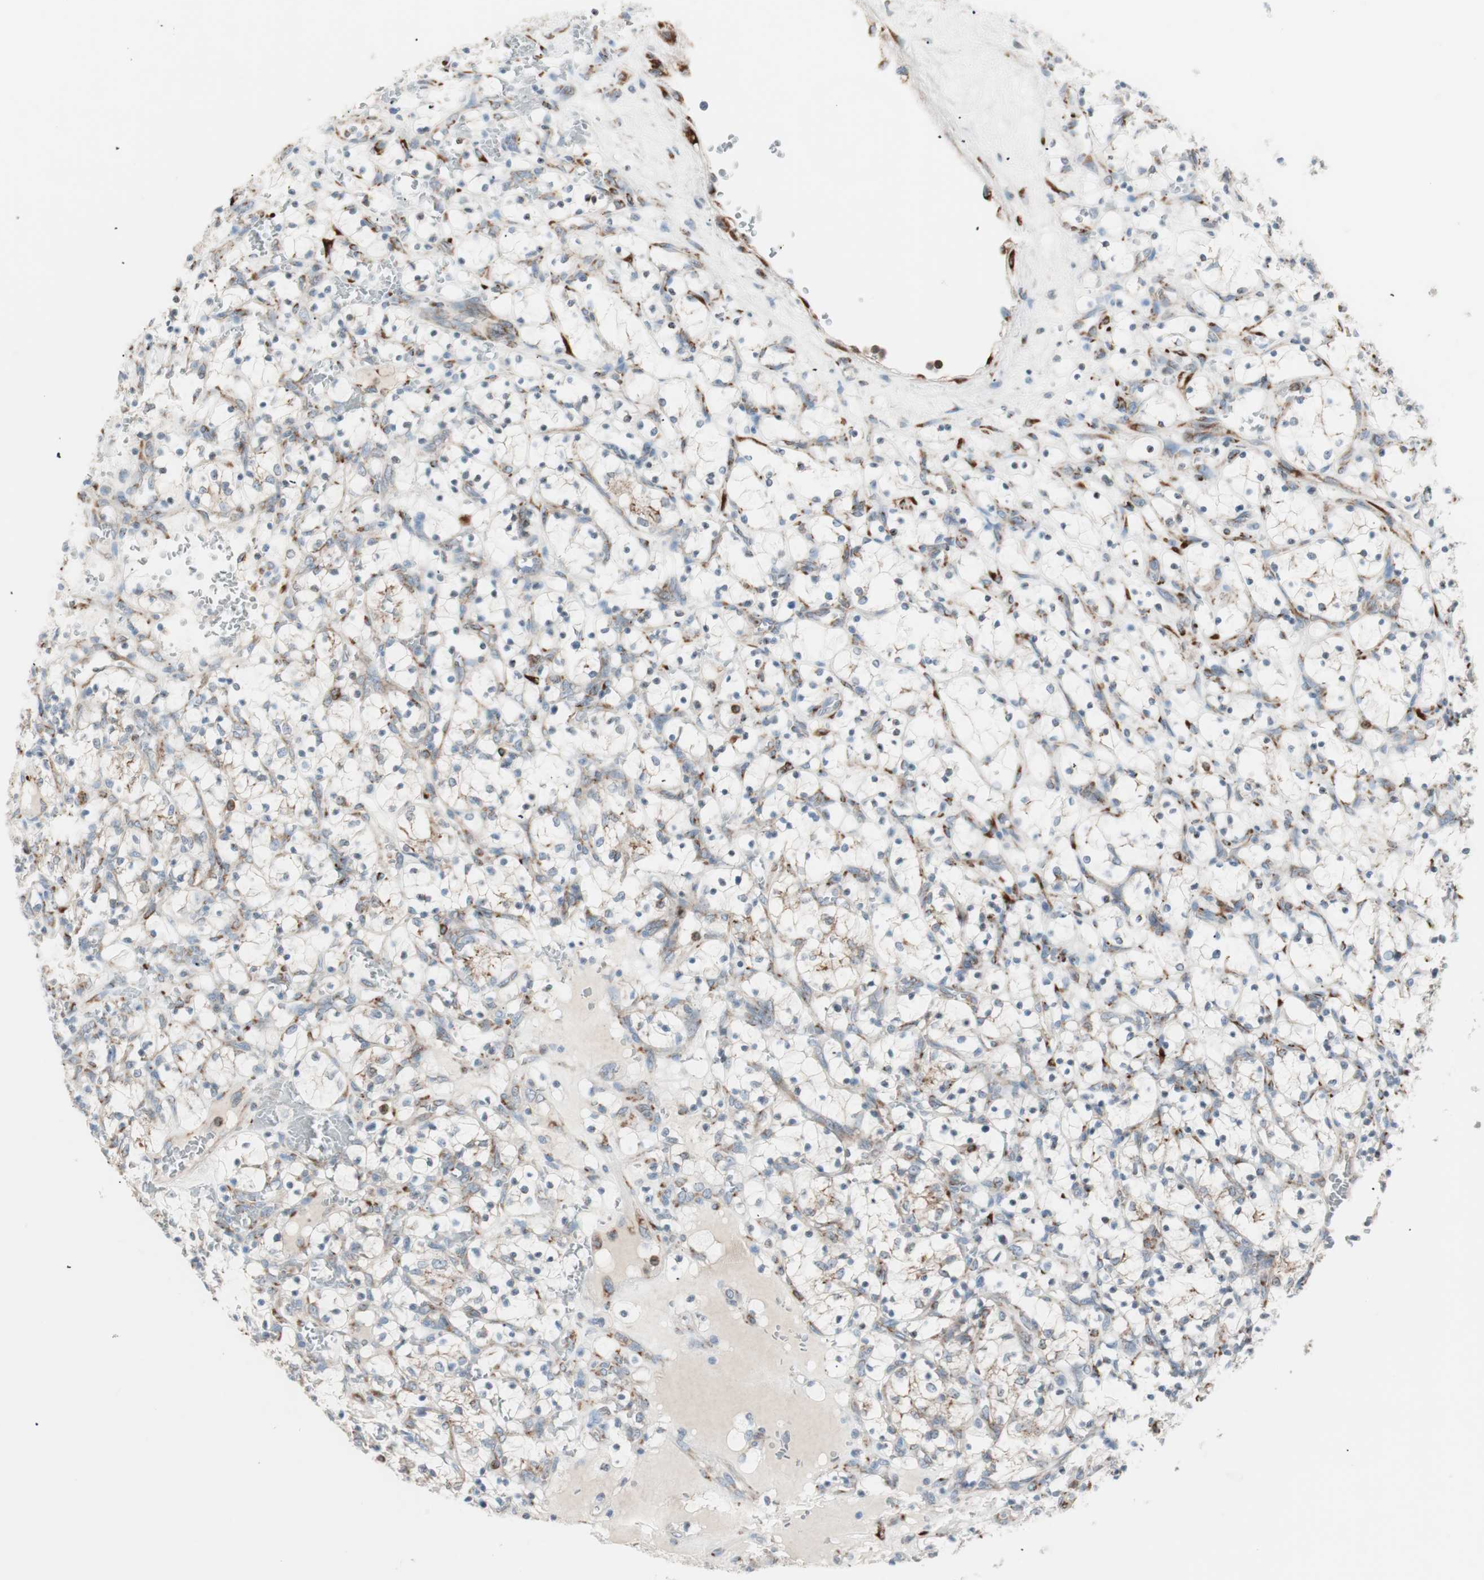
{"staining": {"intensity": "weak", "quantity": "<25%", "location": "cytoplasmic/membranous"}, "tissue": "renal cancer", "cell_type": "Tumor cells", "image_type": "cancer", "snomed": [{"axis": "morphology", "description": "Adenocarcinoma, NOS"}, {"axis": "topography", "description": "Kidney"}], "caption": "Renal adenocarcinoma stained for a protein using immunohistochemistry (IHC) shows no expression tumor cells.", "gene": "P4HTM", "patient": {"sex": "female", "age": 69}}